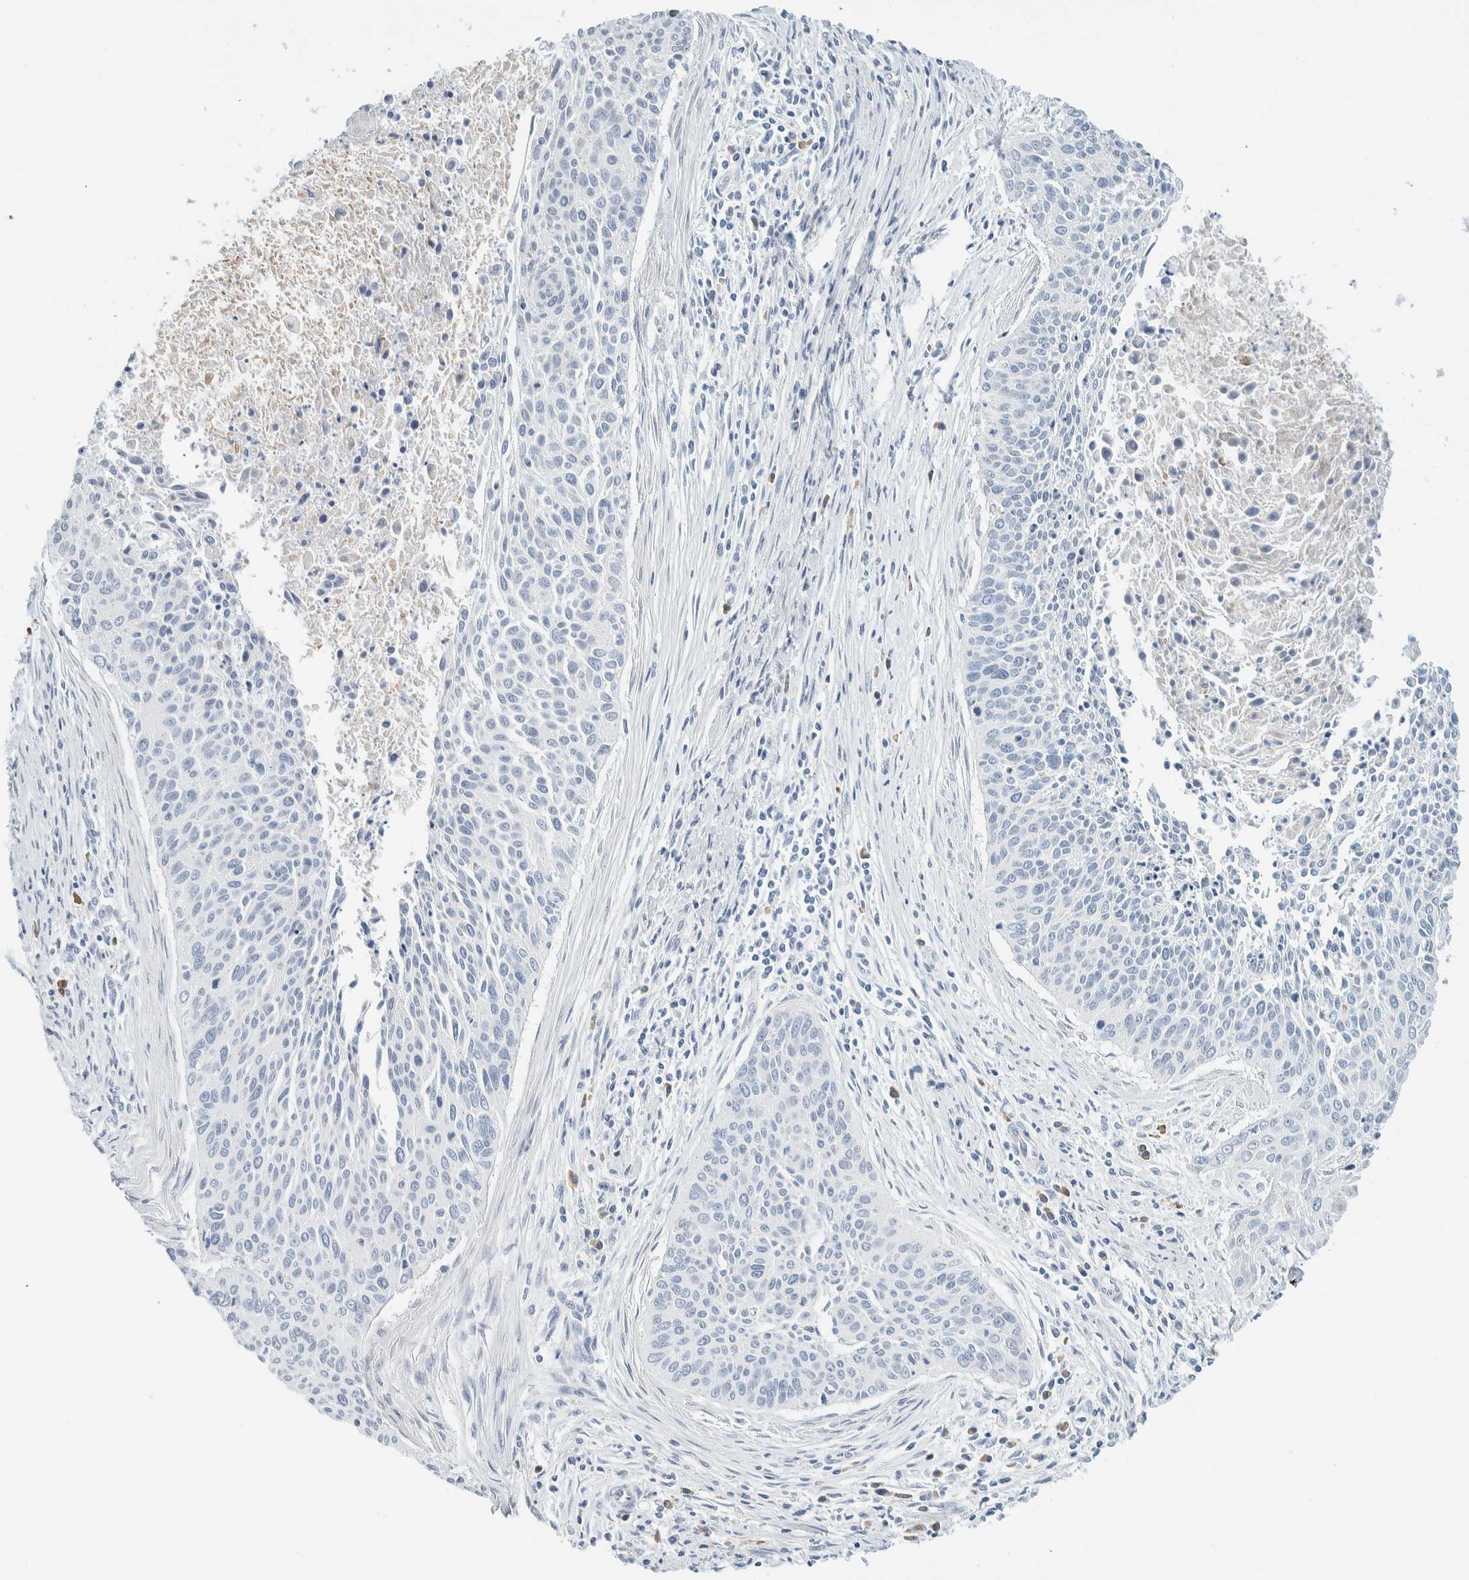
{"staining": {"intensity": "negative", "quantity": "none", "location": "none"}, "tissue": "cervical cancer", "cell_type": "Tumor cells", "image_type": "cancer", "snomed": [{"axis": "morphology", "description": "Squamous cell carcinoma, NOS"}, {"axis": "topography", "description": "Cervix"}], "caption": "The image demonstrates no significant positivity in tumor cells of cervical squamous cell carcinoma.", "gene": "ARHGAP27", "patient": {"sex": "female", "age": 55}}